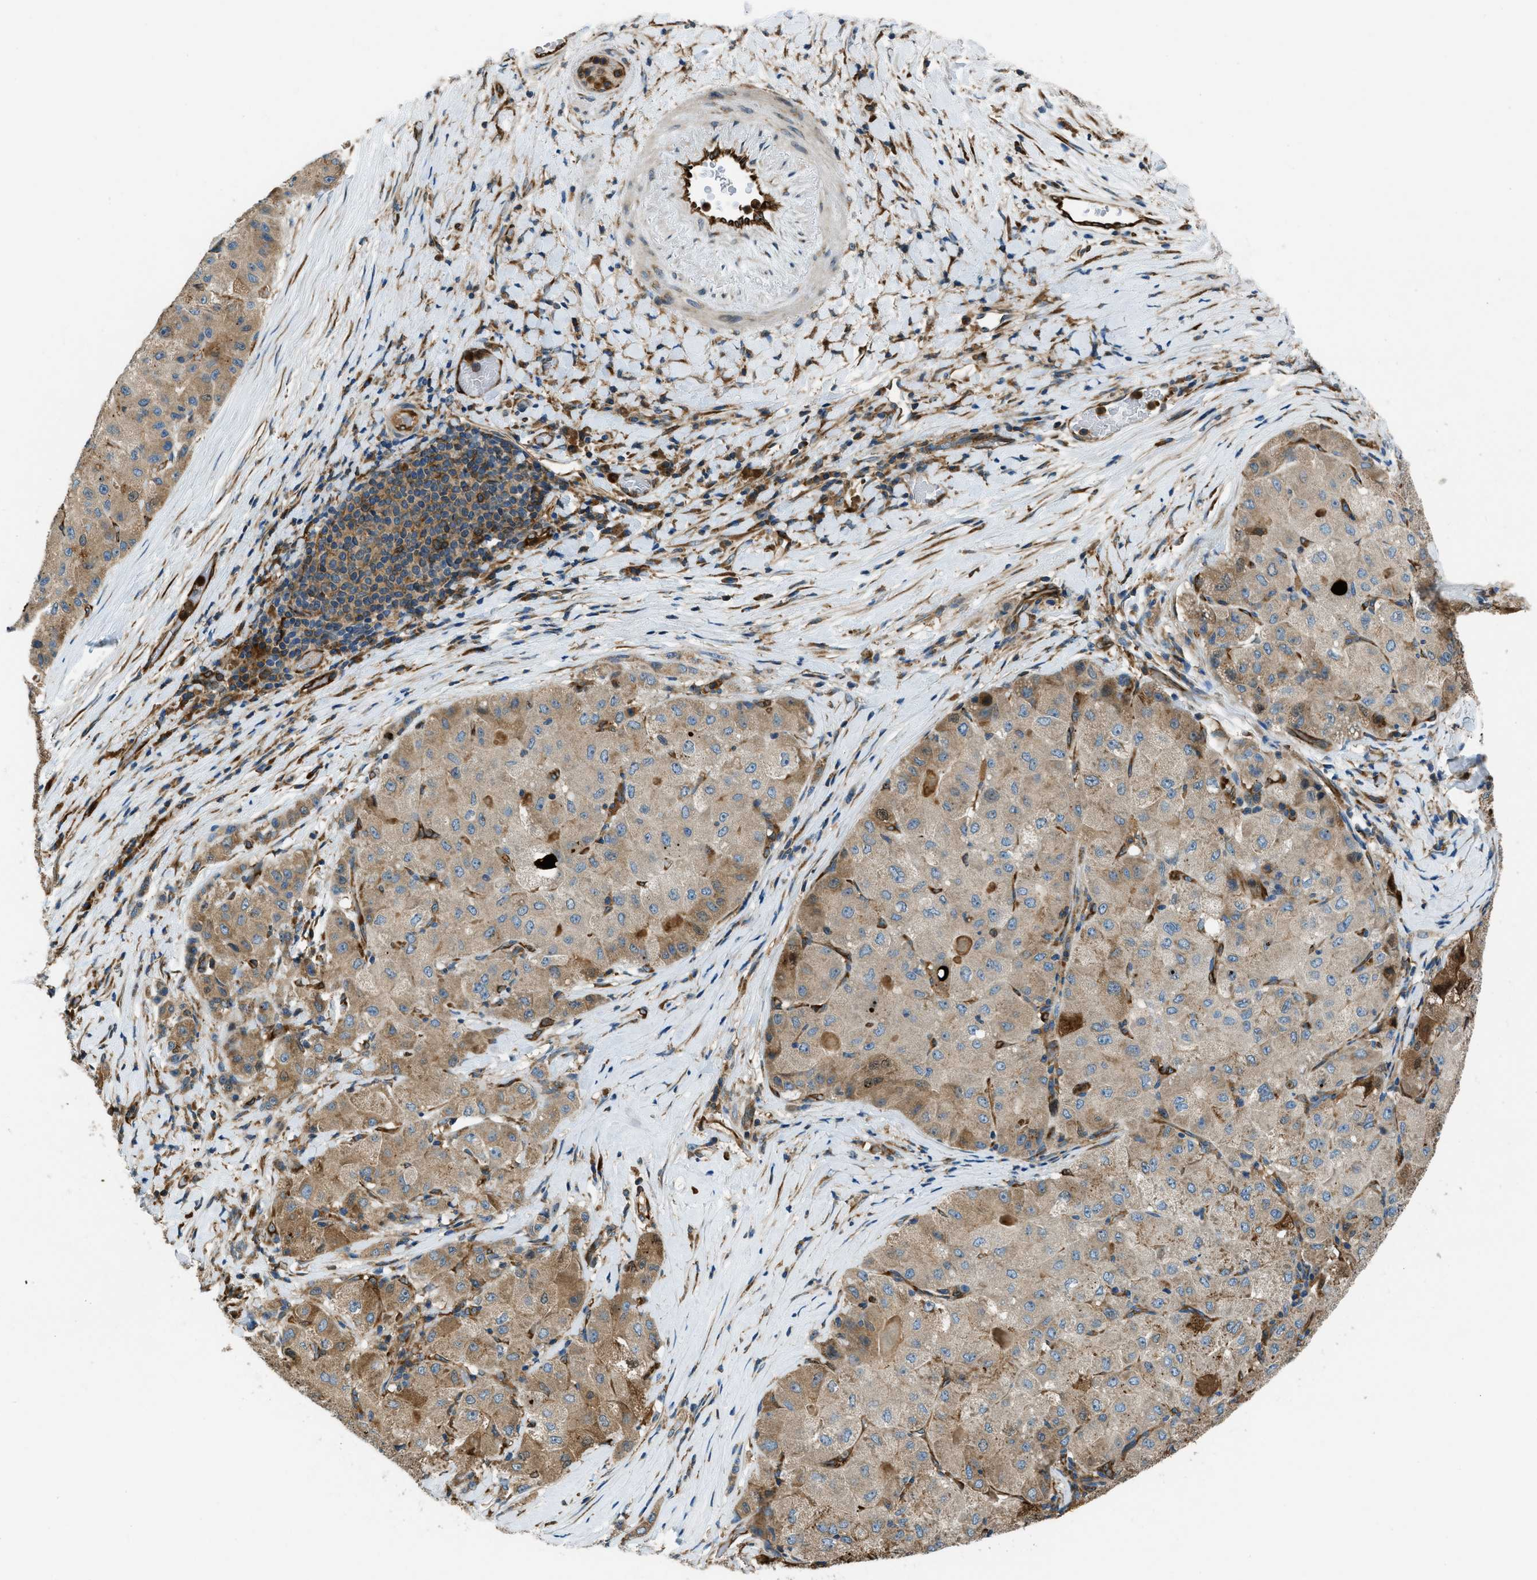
{"staining": {"intensity": "moderate", "quantity": ">75%", "location": "cytoplasmic/membranous"}, "tissue": "liver cancer", "cell_type": "Tumor cells", "image_type": "cancer", "snomed": [{"axis": "morphology", "description": "Carcinoma, Hepatocellular, NOS"}, {"axis": "topography", "description": "Liver"}], "caption": "Immunohistochemical staining of liver cancer (hepatocellular carcinoma) shows medium levels of moderate cytoplasmic/membranous protein expression in about >75% of tumor cells.", "gene": "GIMAP8", "patient": {"sex": "male", "age": 80}}